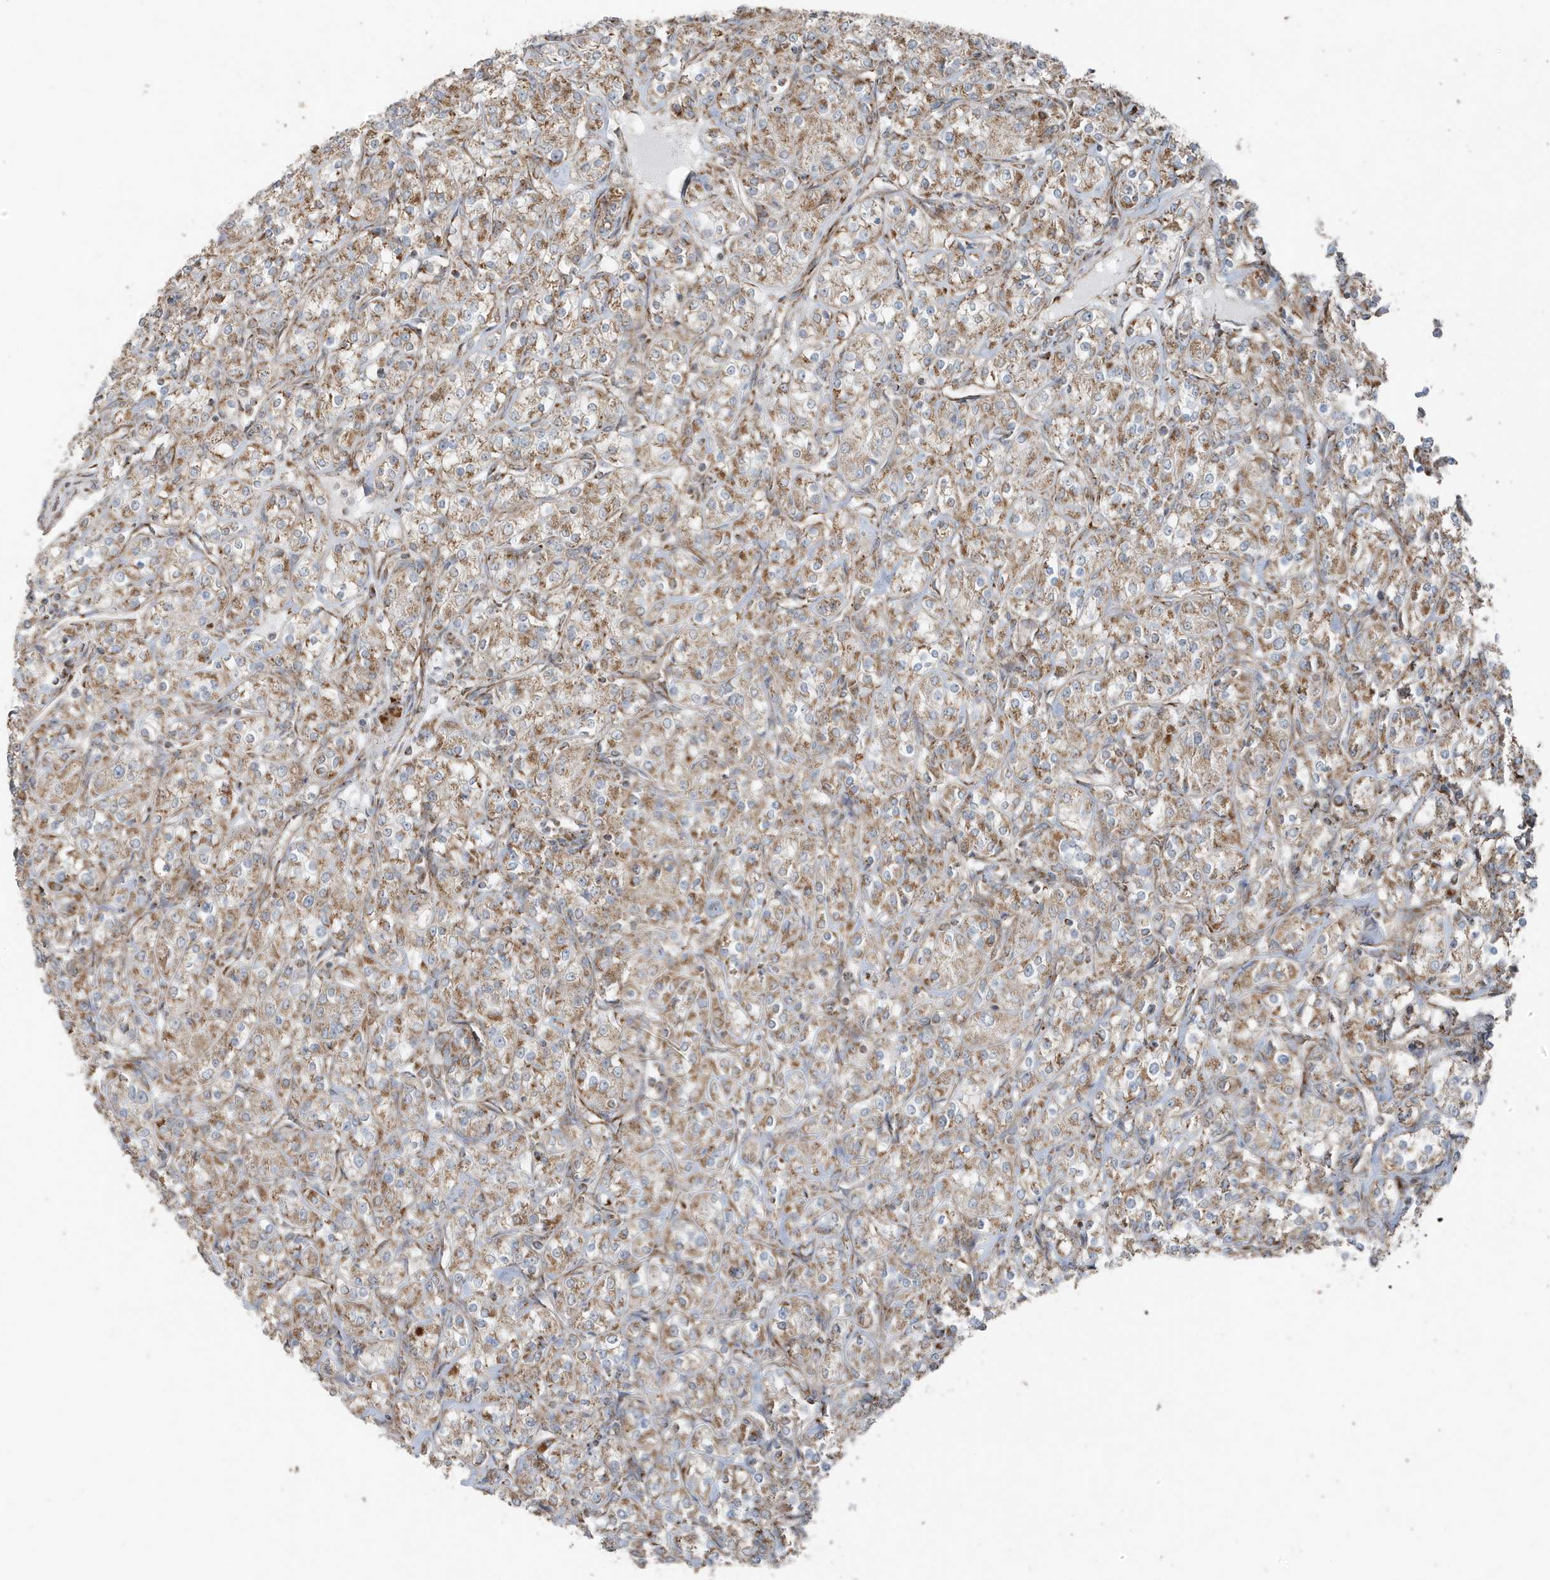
{"staining": {"intensity": "moderate", "quantity": ">75%", "location": "cytoplasmic/membranous"}, "tissue": "renal cancer", "cell_type": "Tumor cells", "image_type": "cancer", "snomed": [{"axis": "morphology", "description": "Adenocarcinoma, NOS"}, {"axis": "topography", "description": "Kidney"}], "caption": "Protein analysis of adenocarcinoma (renal) tissue demonstrates moderate cytoplasmic/membranous expression in approximately >75% of tumor cells.", "gene": "GOLGA4", "patient": {"sex": "male", "age": 77}}